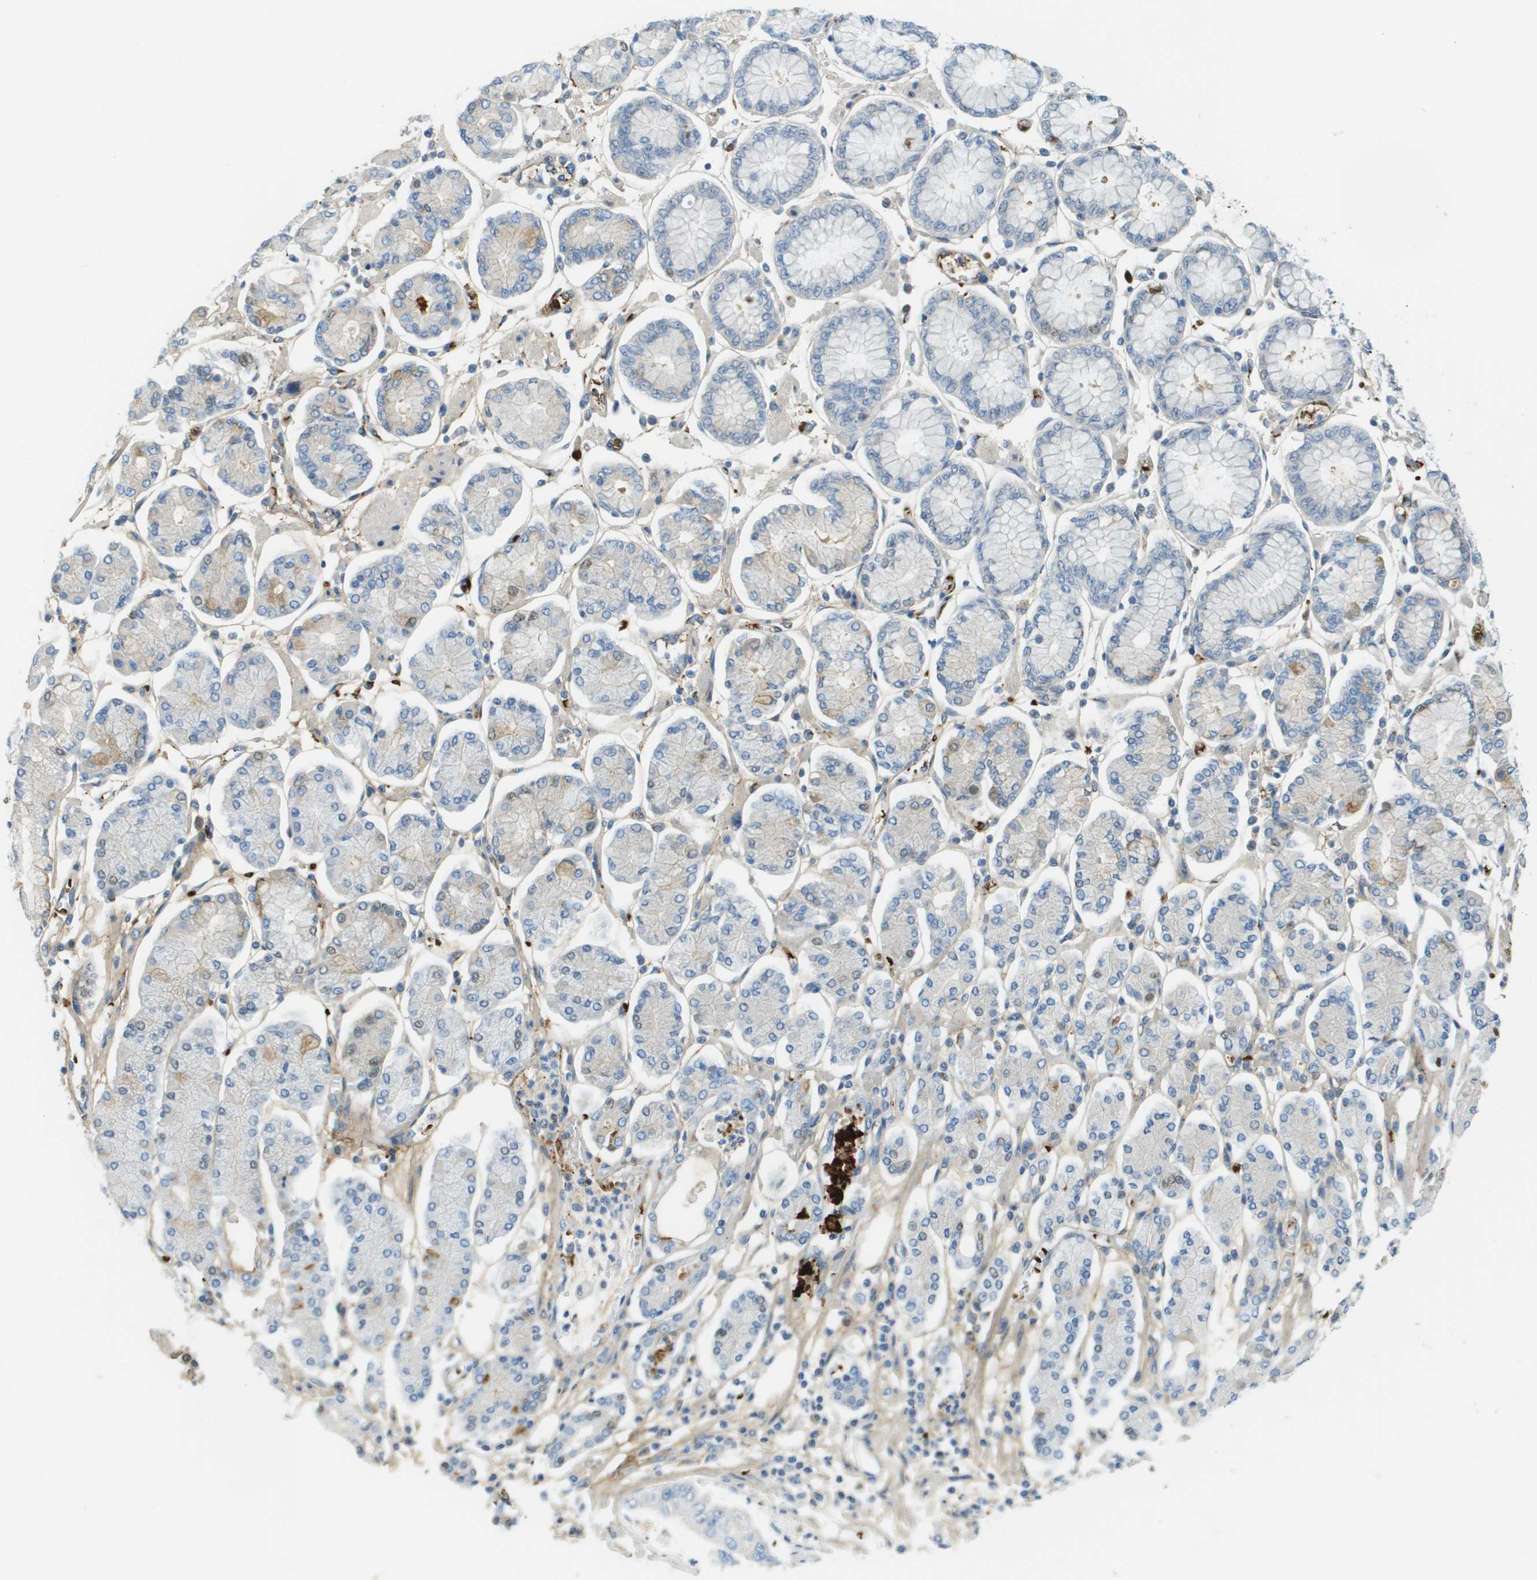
{"staining": {"intensity": "negative", "quantity": "none", "location": "none"}, "tissue": "stomach cancer", "cell_type": "Tumor cells", "image_type": "cancer", "snomed": [{"axis": "morphology", "description": "Adenocarcinoma, NOS"}, {"axis": "topography", "description": "Stomach"}], "caption": "Human stomach adenocarcinoma stained for a protein using immunohistochemistry (IHC) reveals no staining in tumor cells.", "gene": "DCN", "patient": {"sex": "male", "age": 76}}